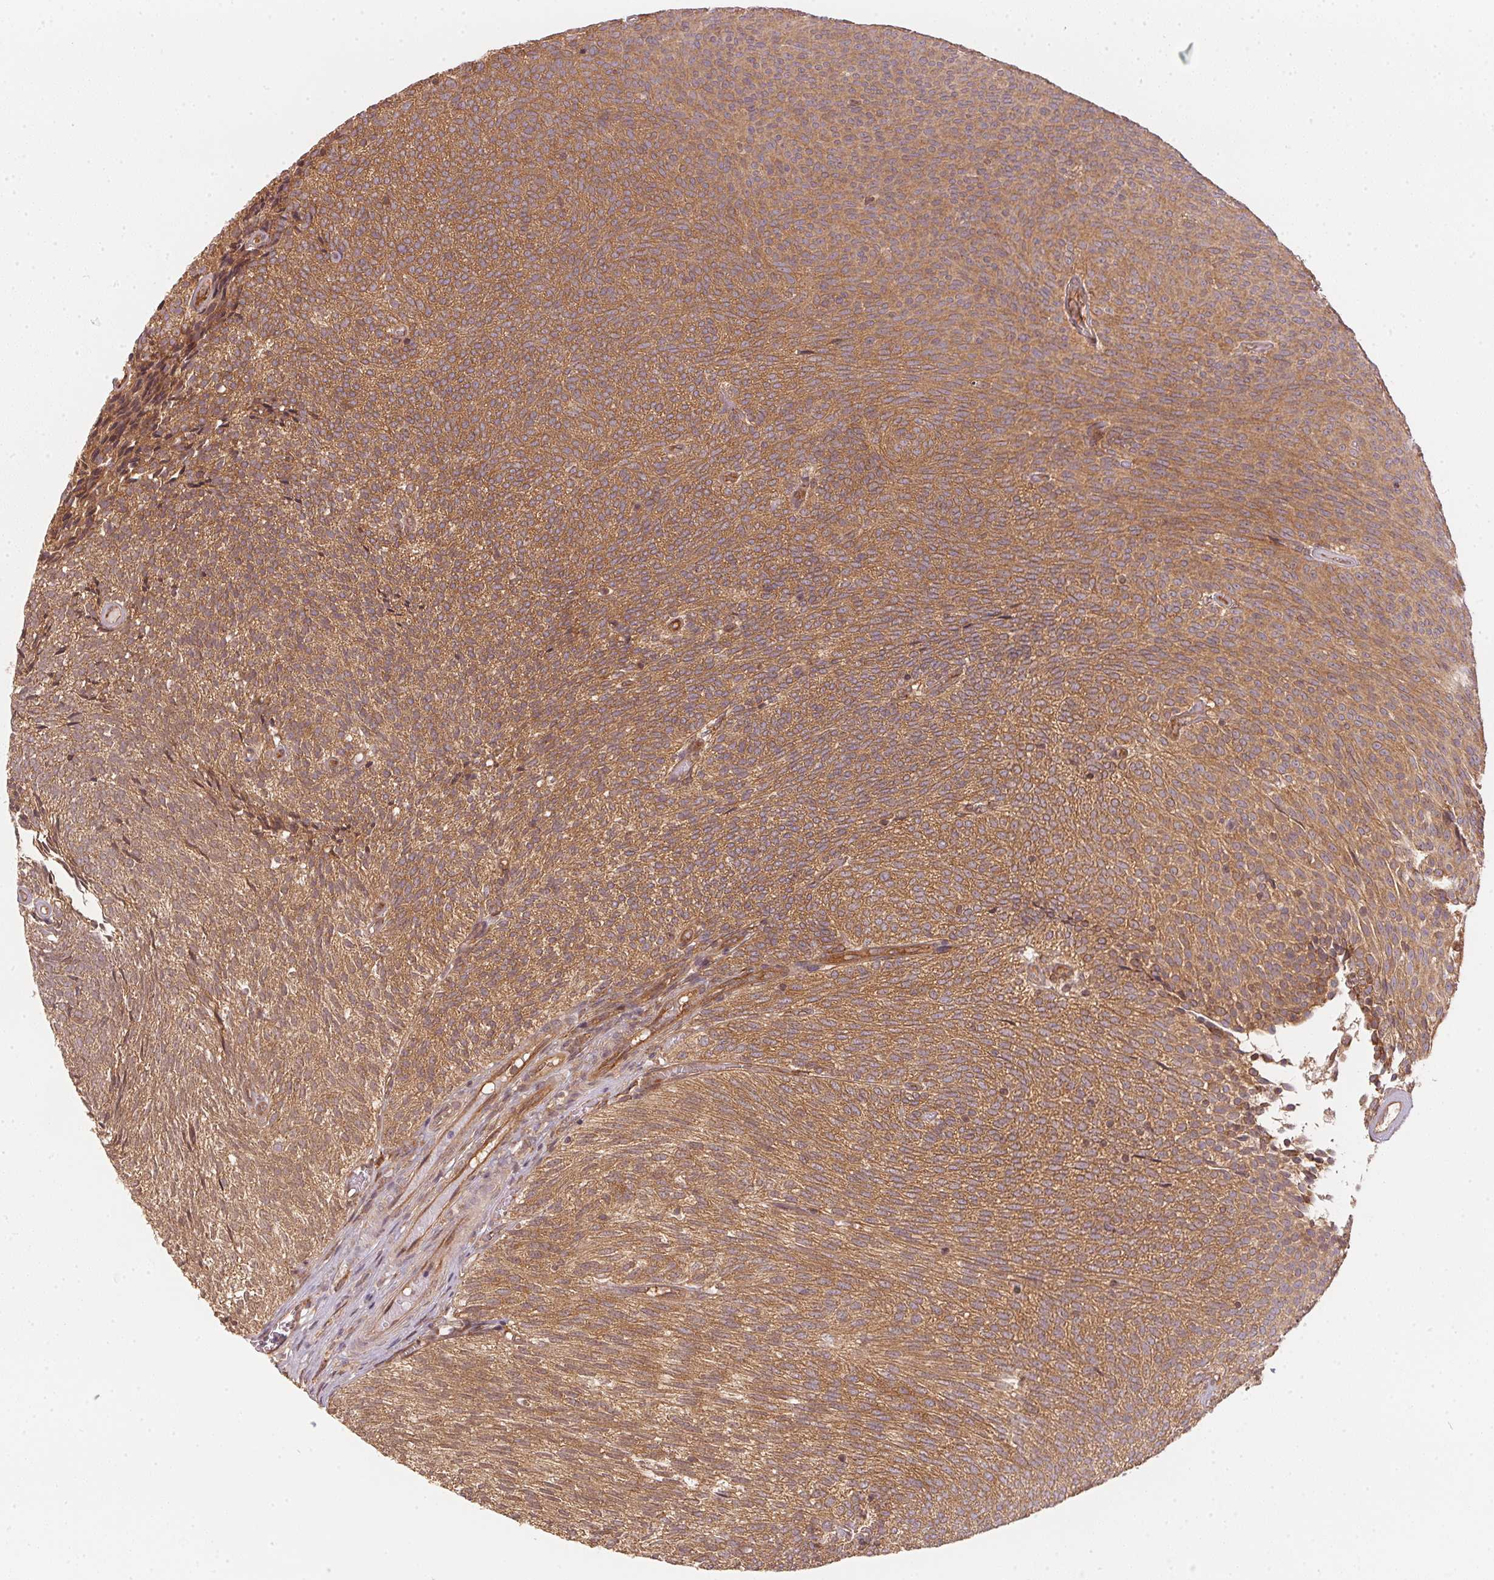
{"staining": {"intensity": "moderate", "quantity": ">75%", "location": "cytoplasmic/membranous"}, "tissue": "urothelial cancer", "cell_type": "Tumor cells", "image_type": "cancer", "snomed": [{"axis": "morphology", "description": "Urothelial carcinoma, Low grade"}, {"axis": "topography", "description": "Urinary bladder"}], "caption": "Protein staining of low-grade urothelial carcinoma tissue exhibits moderate cytoplasmic/membranous positivity in about >75% of tumor cells.", "gene": "STRN4", "patient": {"sex": "male", "age": 77}}